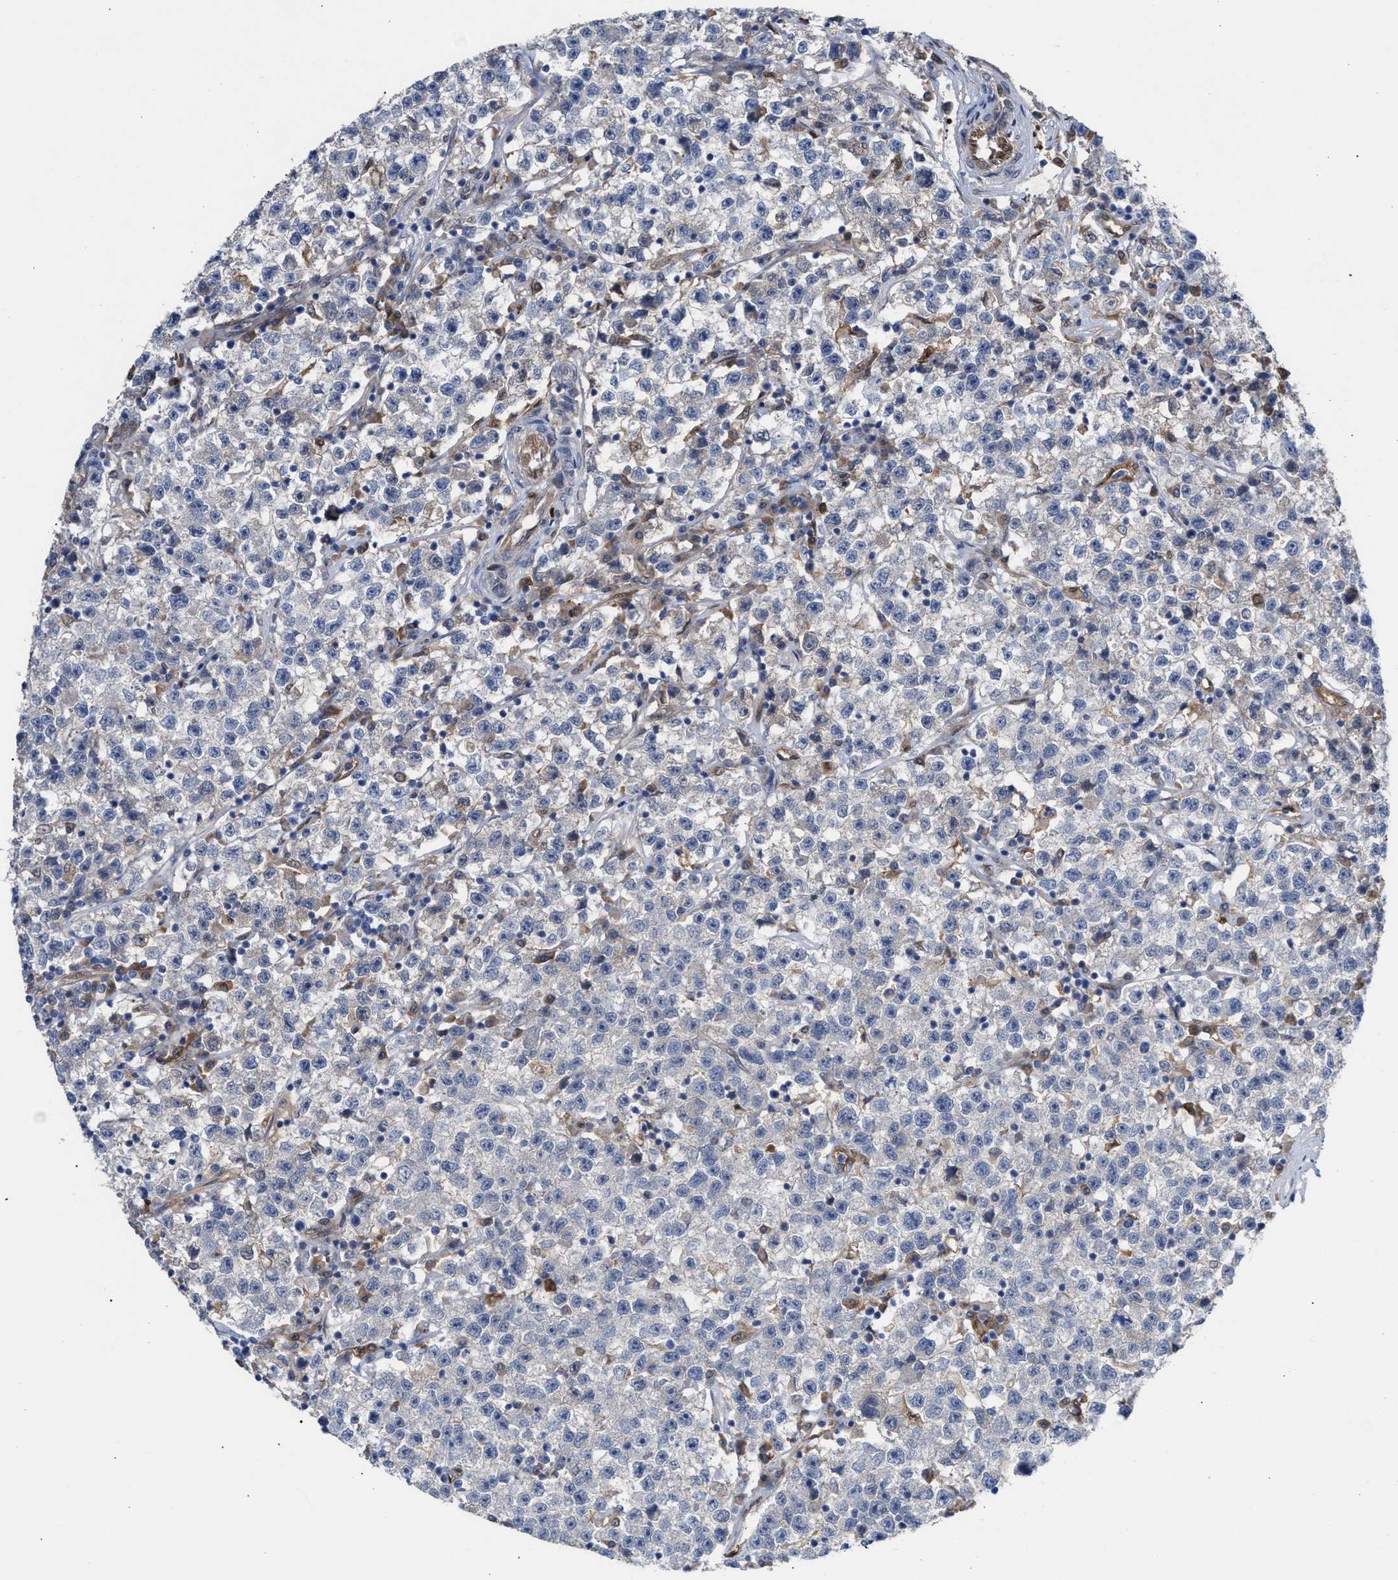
{"staining": {"intensity": "negative", "quantity": "none", "location": "none"}, "tissue": "testis cancer", "cell_type": "Tumor cells", "image_type": "cancer", "snomed": [{"axis": "morphology", "description": "Seminoma, NOS"}, {"axis": "topography", "description": "Testis"}], "caption": "An immunohistochemistry (IHC) image of testis cancer (seminoma) is shown. There is no staining in tumor cells of testis cancer (seminoma).", "gene": "TP53I3", "patient": {"sex": "male", "age": 22}}